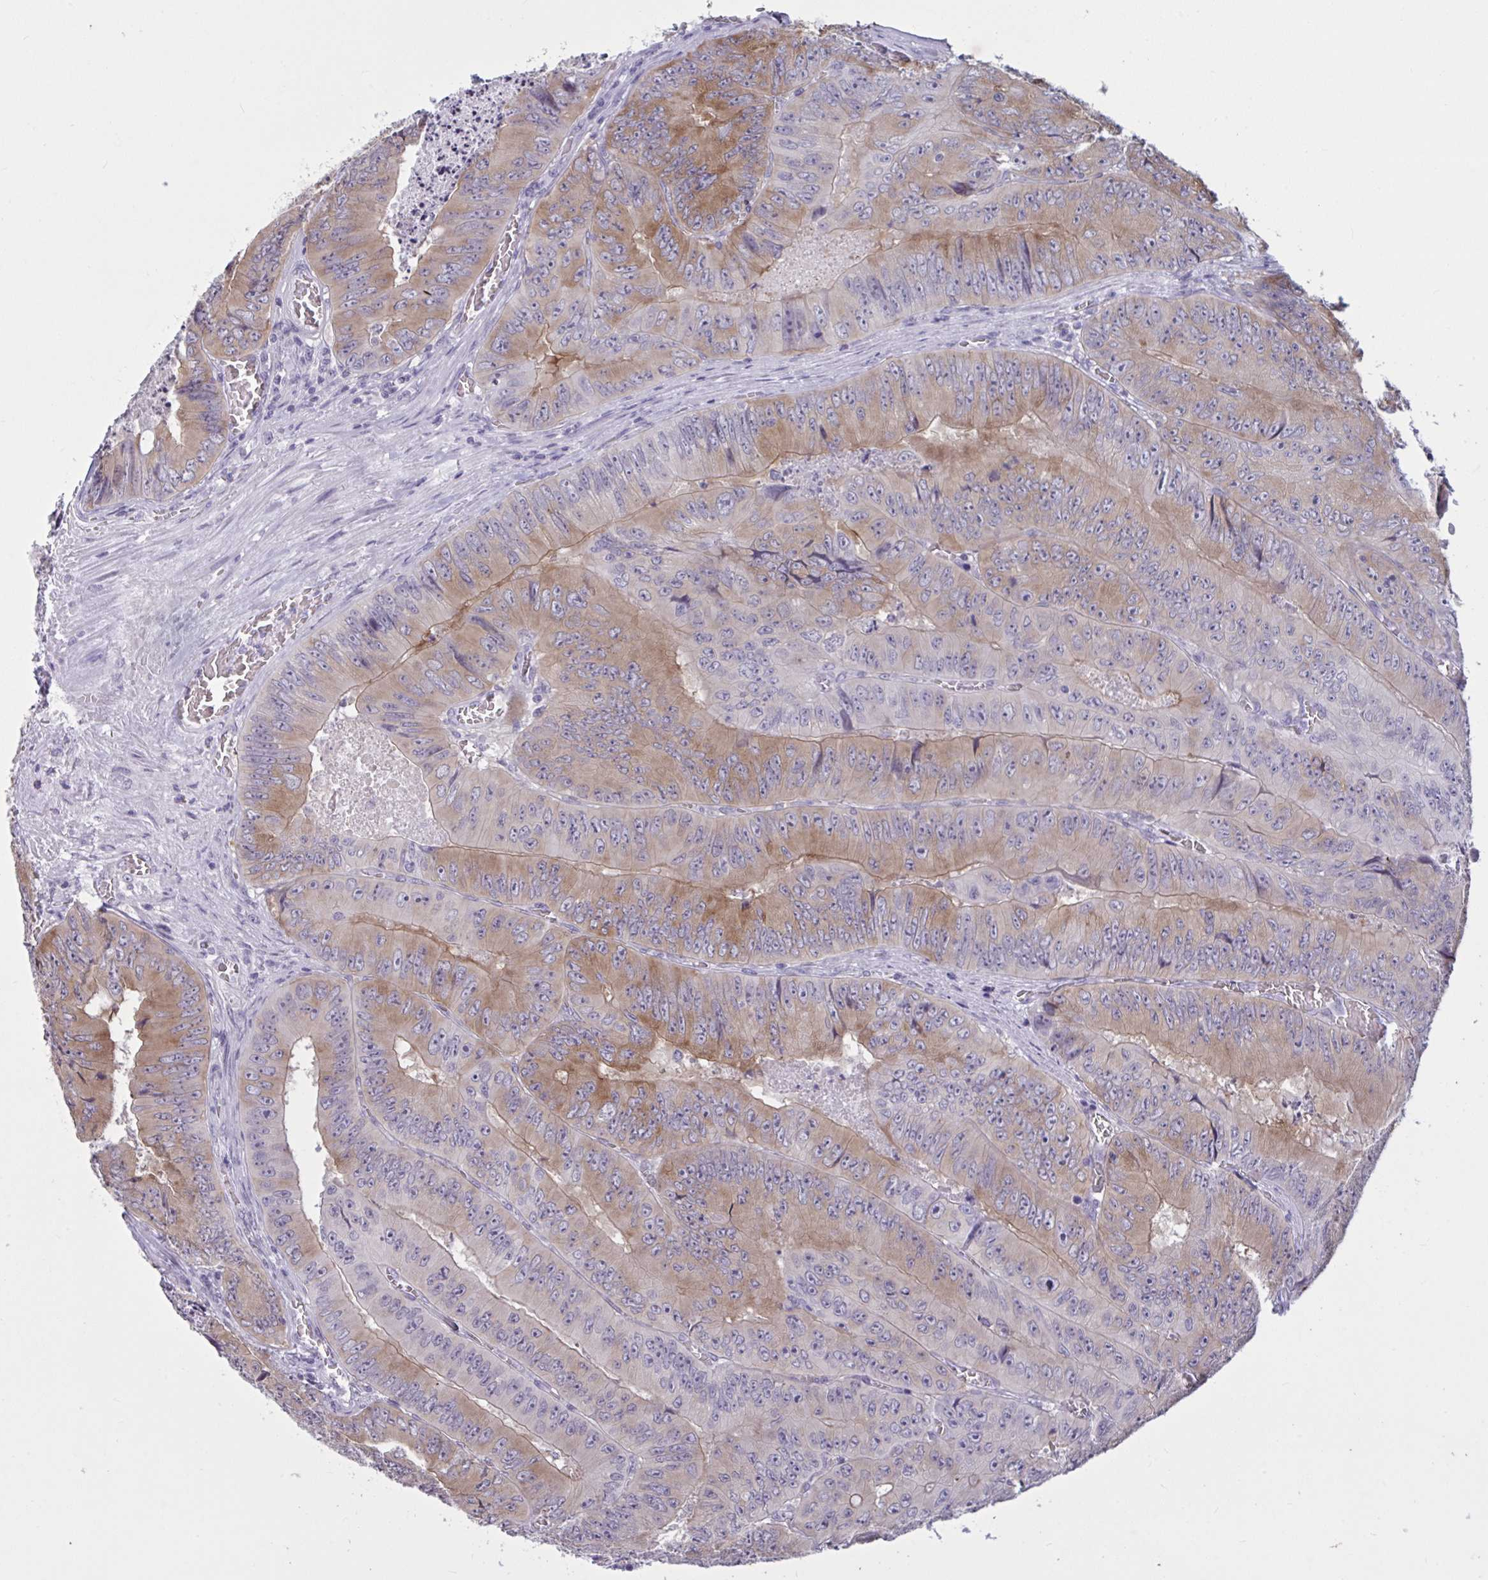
{"staining": {"intensity": "weak", "quantity": "25%-75%", "location": "cytoplasmic/membranous"}, "tissue": "colorectal cancer", "cell_type": "Tumor cells", "image_type": "cancer", "snomed": [{"axis": "morphology", "description": "Adenocarcinoma, NOS"}, {"axis": "topography", "description": "Colon"}], "caption": "Human colorectal cancer stained with a brown dye exhibits weak cytoplasmic/membranous positive positivity in approximately 25%-75% of tumor cells.", "gene": "TBC1D4", "patient": {"sex": "female", "age": 84}}